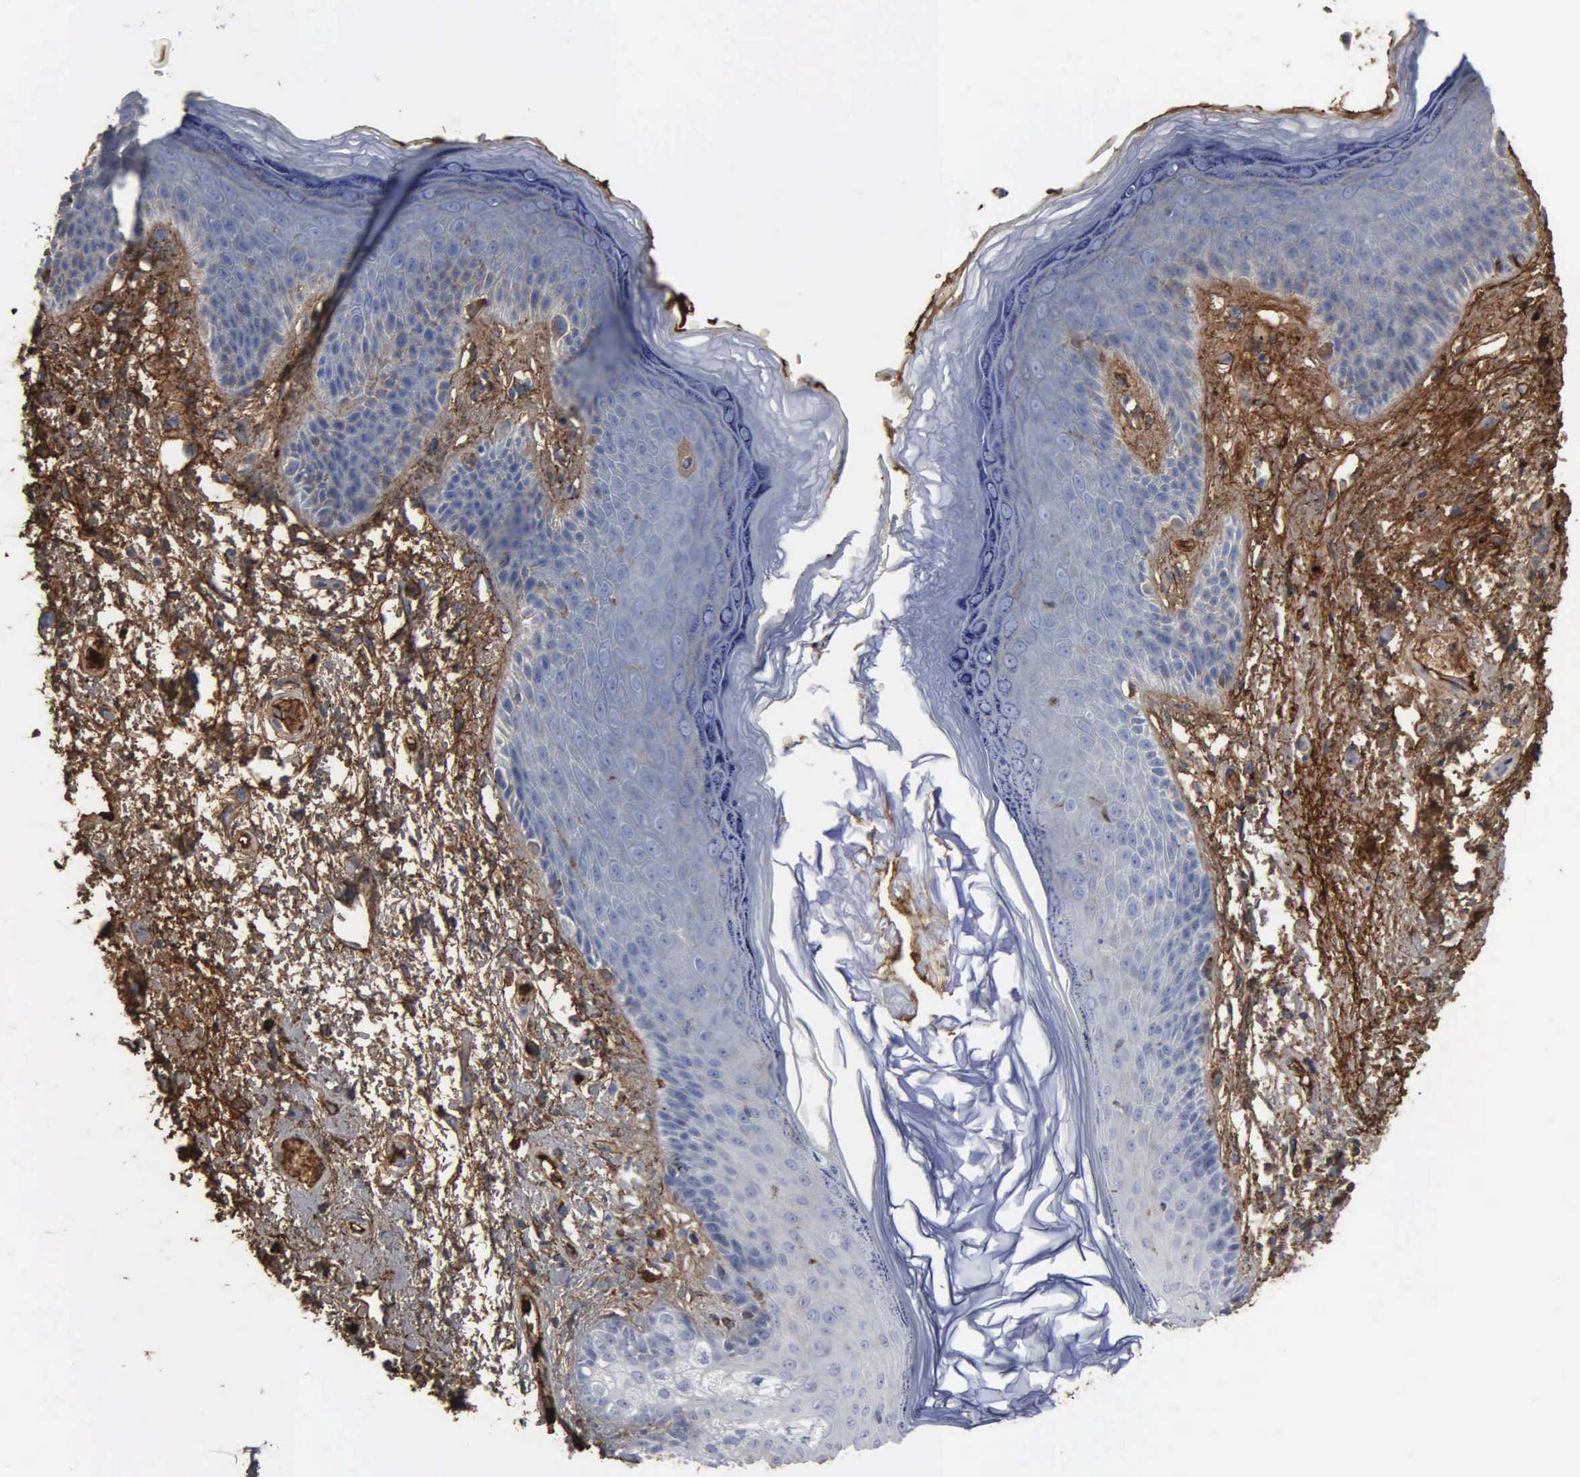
{"staining": {"intensity": "weak", "quantity": "<25%", "location": "cytoplasmic/membranous"}, "tissue": "skin", "cell_type": "Epidermal cells", "image_type": "normal", "snomed": [{"axis": "morphology", "description": "Normal tissue, NOS"}, {"axis": "topography", "description": "Anal"}, {"axis": "topography", "description": "Peripheral nerve tissue"}], "caption": "A high-resolution image shows IHC staining of benign skin, which demonstrates no significant positivity in epidermal cells. (DAB IHC visualized using brightfield microscopy, high magnification).", "gene": "FN1", "patient": {"sex": "female", "age": 46}}